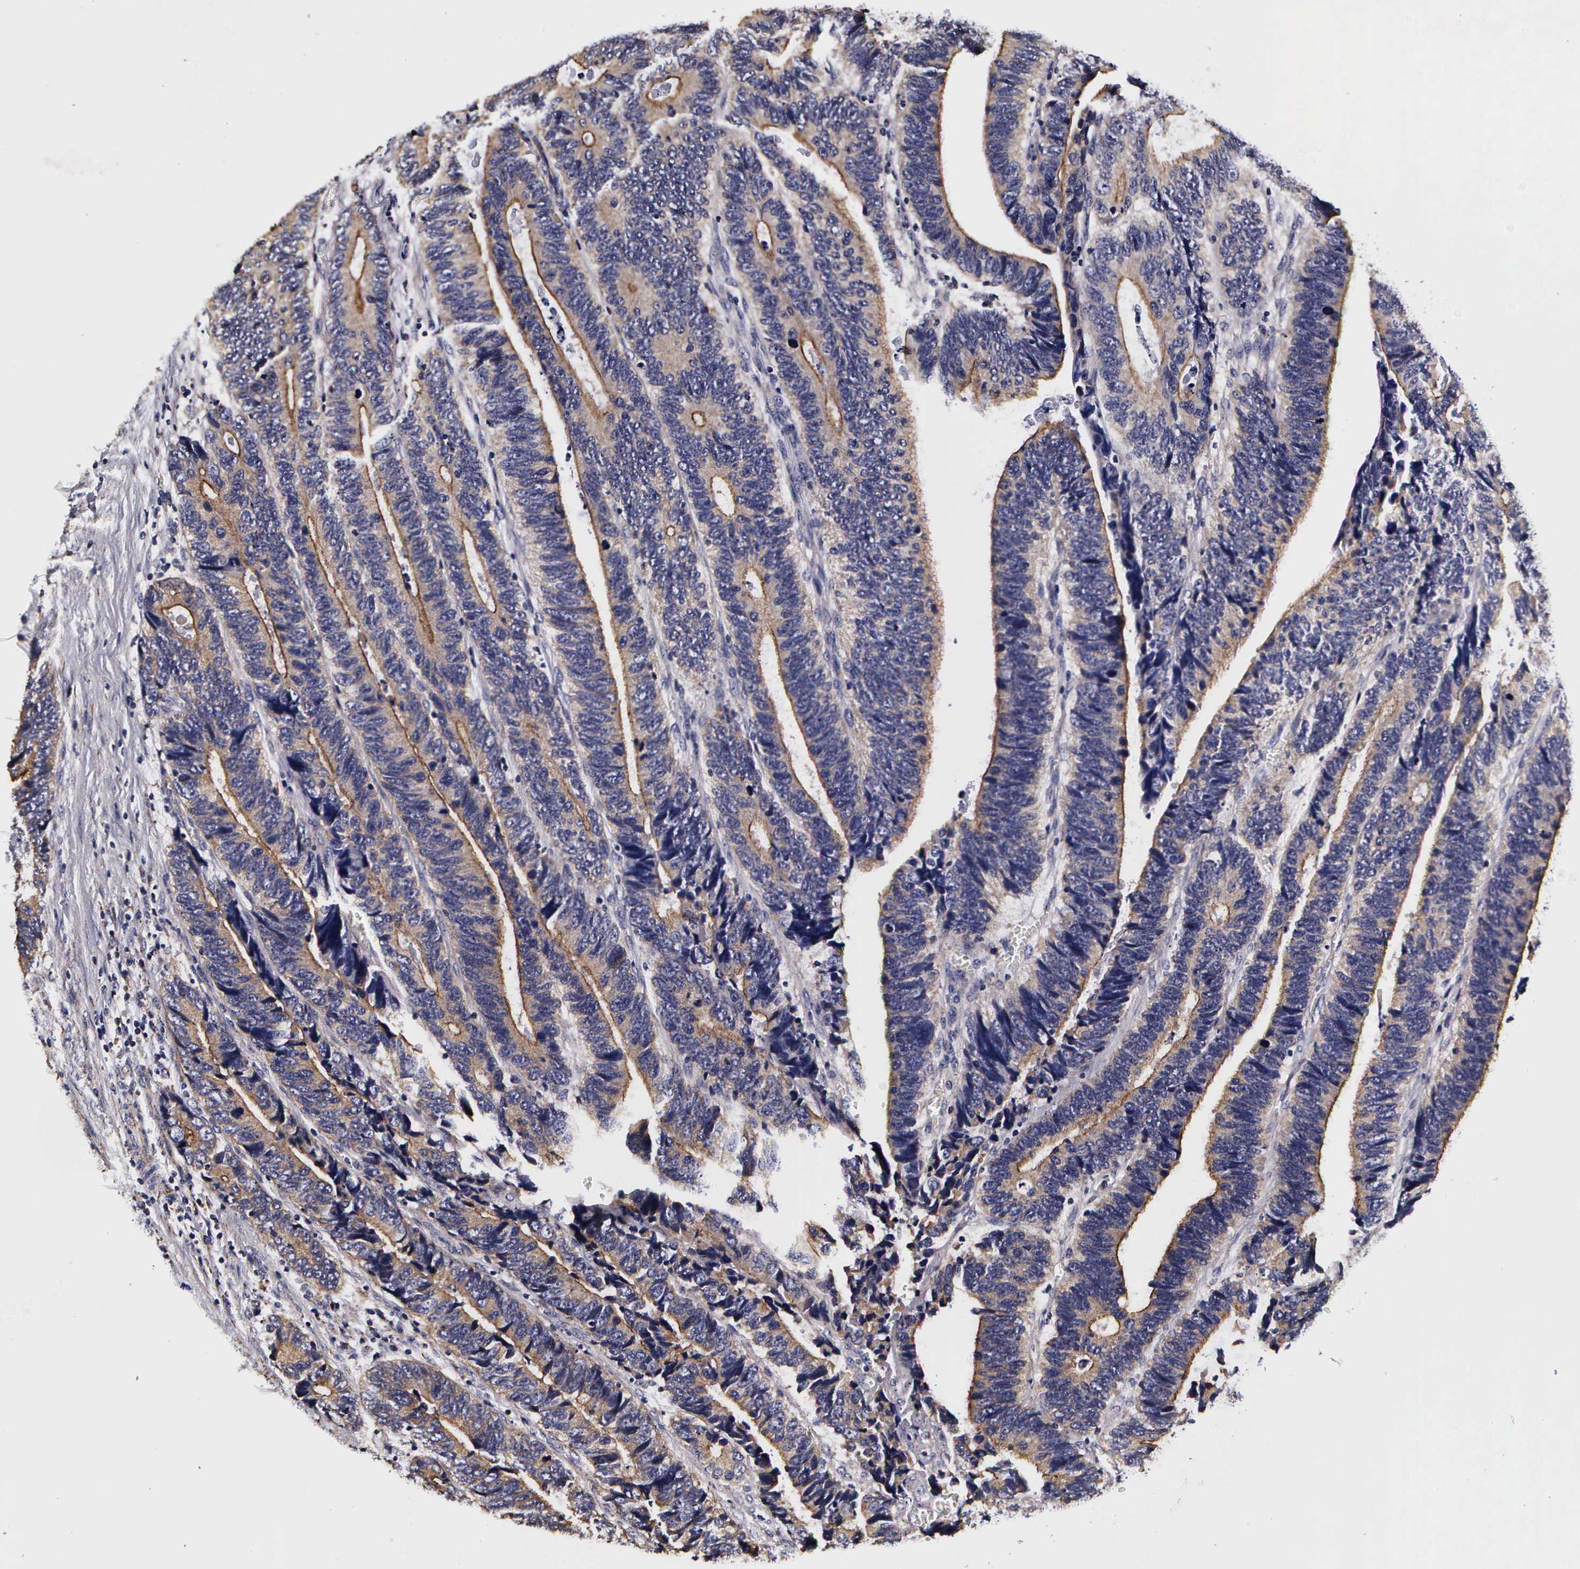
{"staining": {"intensity": "weak", "quantity": ">75%", "location": "cytoplasmic/membranous"}, "tissue": "colorectal cancer", "cell_type": "Tumor cells", "image_type": "cancer", "snomed": [{"axis": "morphology", "description": "Adenocarcinoma, NOS"}, {"axis": "topography", "description": "Colon"}], "caption": "Human adenocarcinoma (colorectal) stained with a protein marker demonstrates weak staining in tumor cells.", "gene": "PSMA3", "patient": {"sex": "male", "age": 72}}